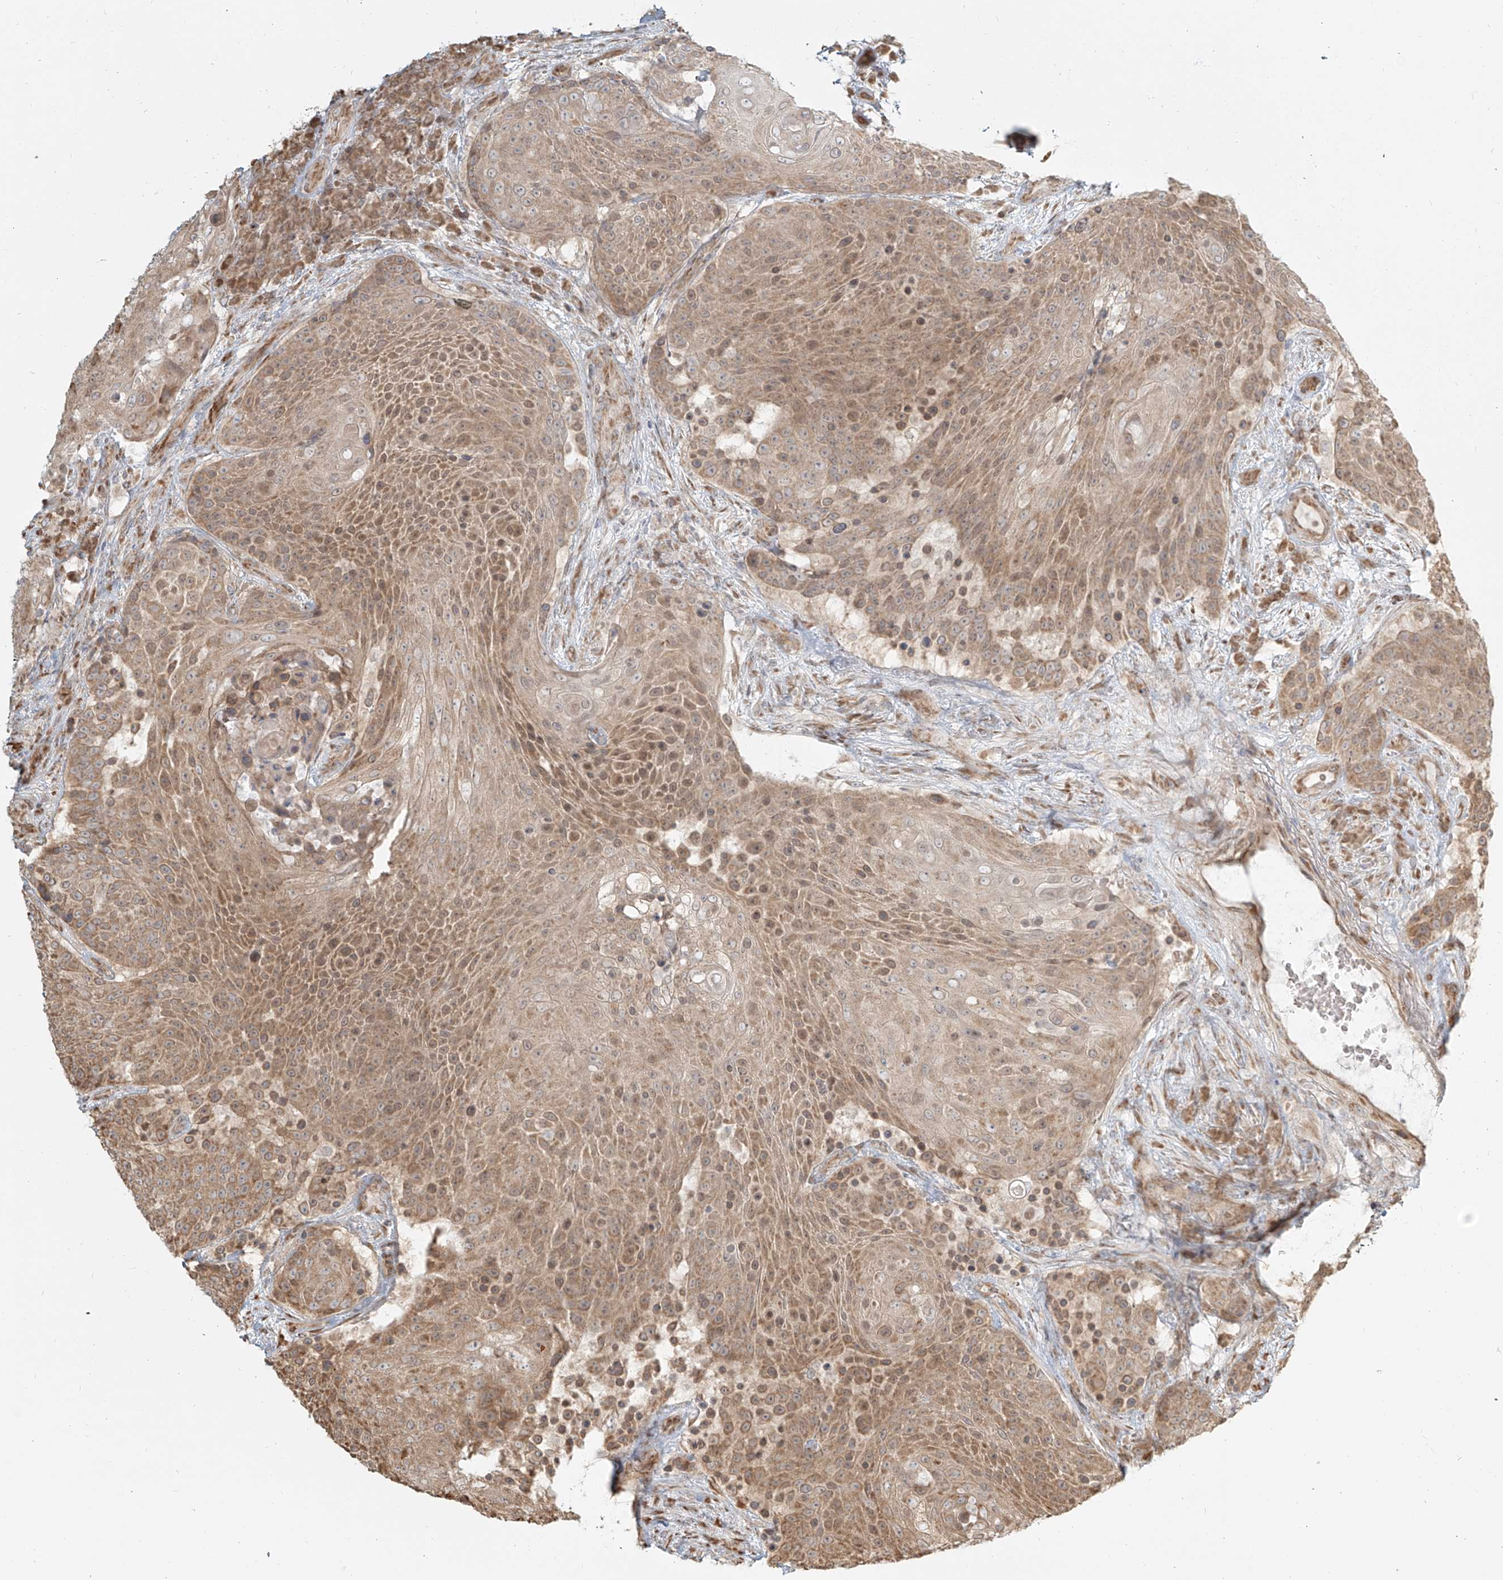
{"staining": {"intensity": "moderate", "quantity": ">75%", "location": "cytoplasmic/membranous"}, "tissue": "urothelial cancer", "cell_type": "Tumor cells", "image_type": "cancer", "snomed": [{"axis": "morphology", "description": "Urothelial carcinoma, High grade"}, {"axis": "topography", "description": "Urinary bladder"}], "caption": "Protein expression analysis of human urothelial cancer reveals moderate cytoplasmic/membranous staining in approximately >75% of tumor cells.", "gene": "UBE2K", "patient": {"sex": "female", "age": 63}}